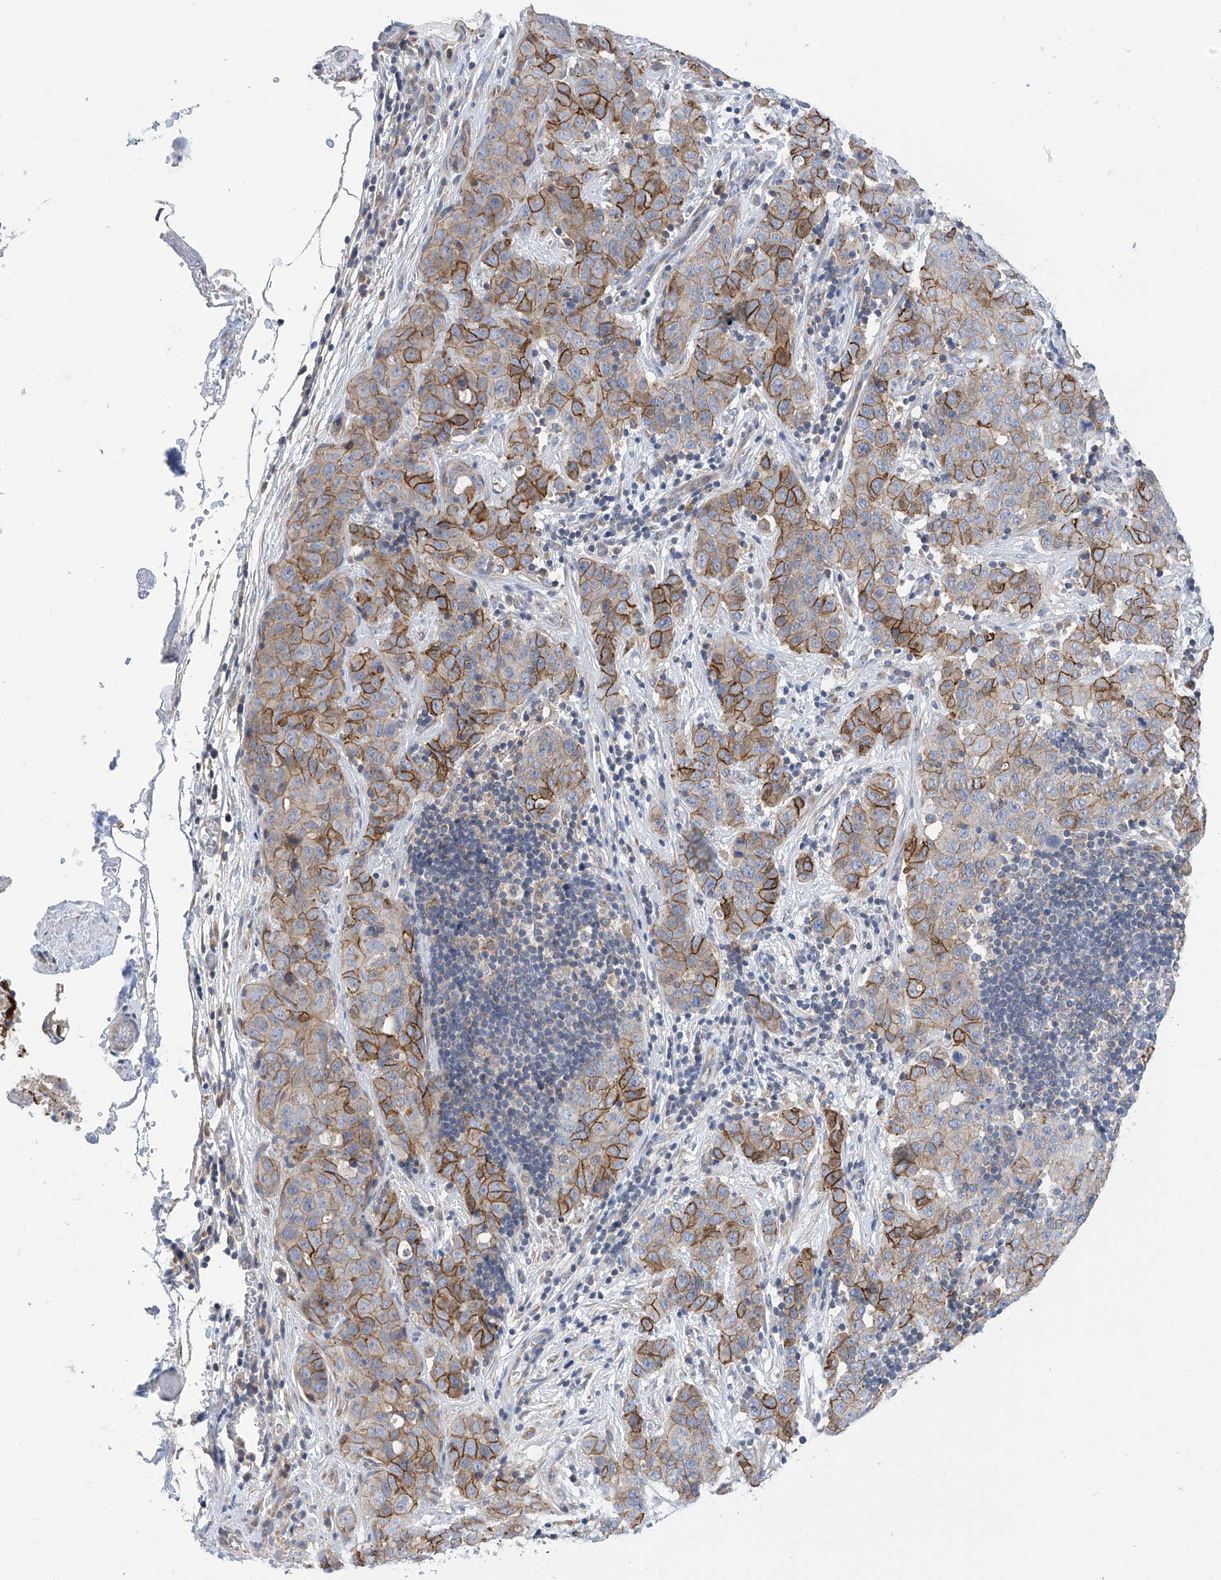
{"staining": {"intensity": "strong", "quantity": "25%-75%", "location": "cytoplasmic/membranous"}, "tissue": "stomach cancer", "cell_type": "Tumor cells", "image_type": "cancer", "snomed": [{"axis": "morphology", "description": "Normal tissue, NOS"}, {"axis": "morphology", "description": "Adenocarcinoma, NOS"}, {"axis": "topography", "description": "Lymph node"}, {"axis": "topography", "description": "Stomach"}], "caption": "IHC staining of adenocarcinoma (stomach), which demonstrates high levels of strong cytoplasmic/membranous expression in about 25%-75% of tumor cells indicating strong cytoplasmic/membranous protein staining. The staining was performed using DAB (brown) for protein detection and nuclei were counterstained in hematoxylin (blue).", "gene": "P2RX7", "patient": {"sex": "male", "age": 48}}